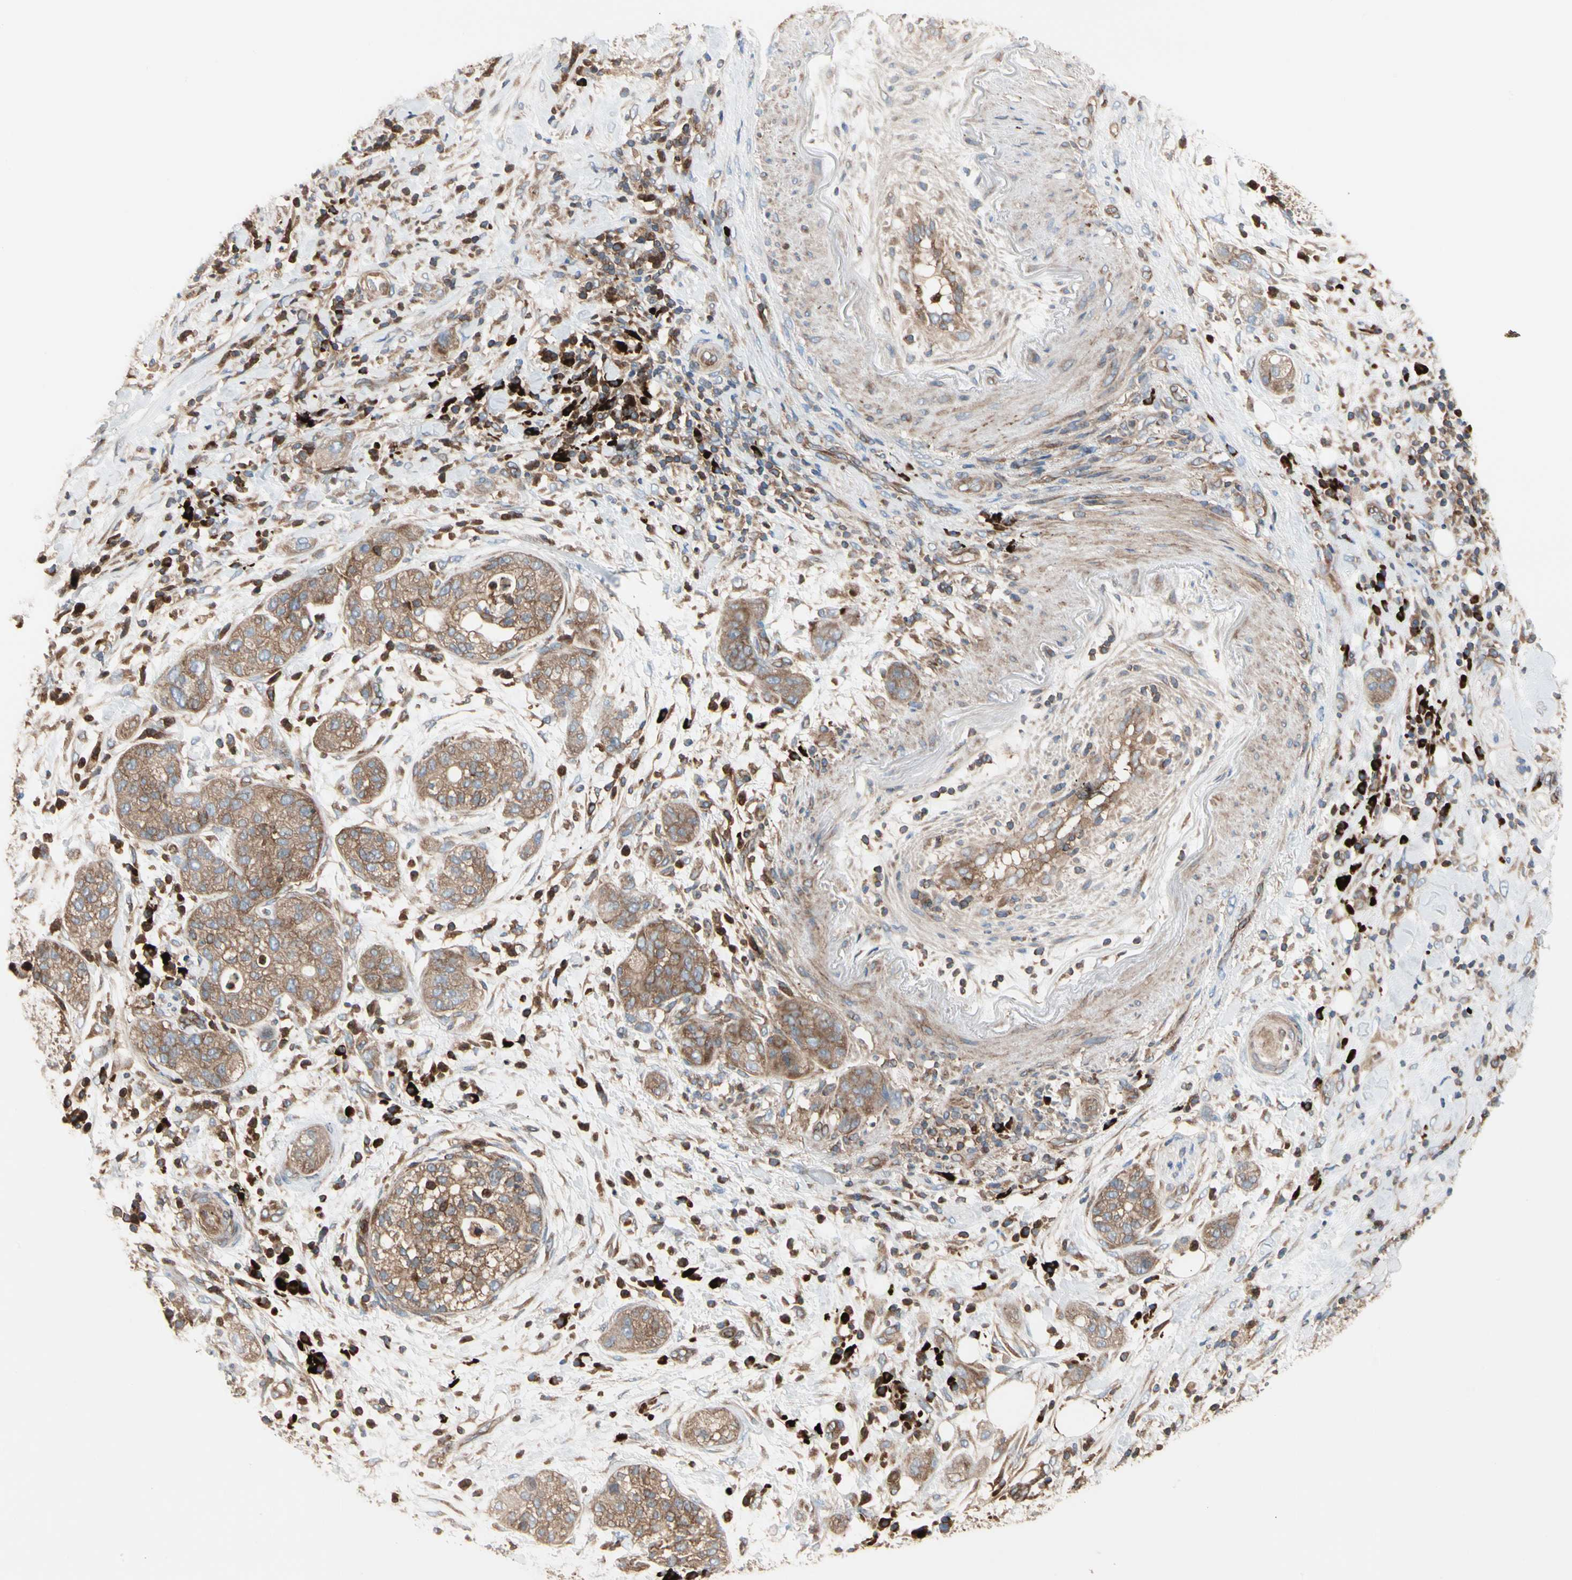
{"staining": {"intensity": "moderate", "quantity": ">75%", "location": "cytoplasmic/membranous"}, "tissue": "pancreatic cancer", "cell_type": "Tumor cells", "image_type": "cancer", "snomed": [{"axis": "morphology", "description": "Adenocarcinoma, NOS"}, {"axis": "topography", "description": "Pancreas"}], "caption": "Pancreatic cancer stained for a protein shows moderate cytoplasmic/membranous positivity in tumor cells.", "gene": "ROCK1", "patient": {"sex": "female", "age": 78}}